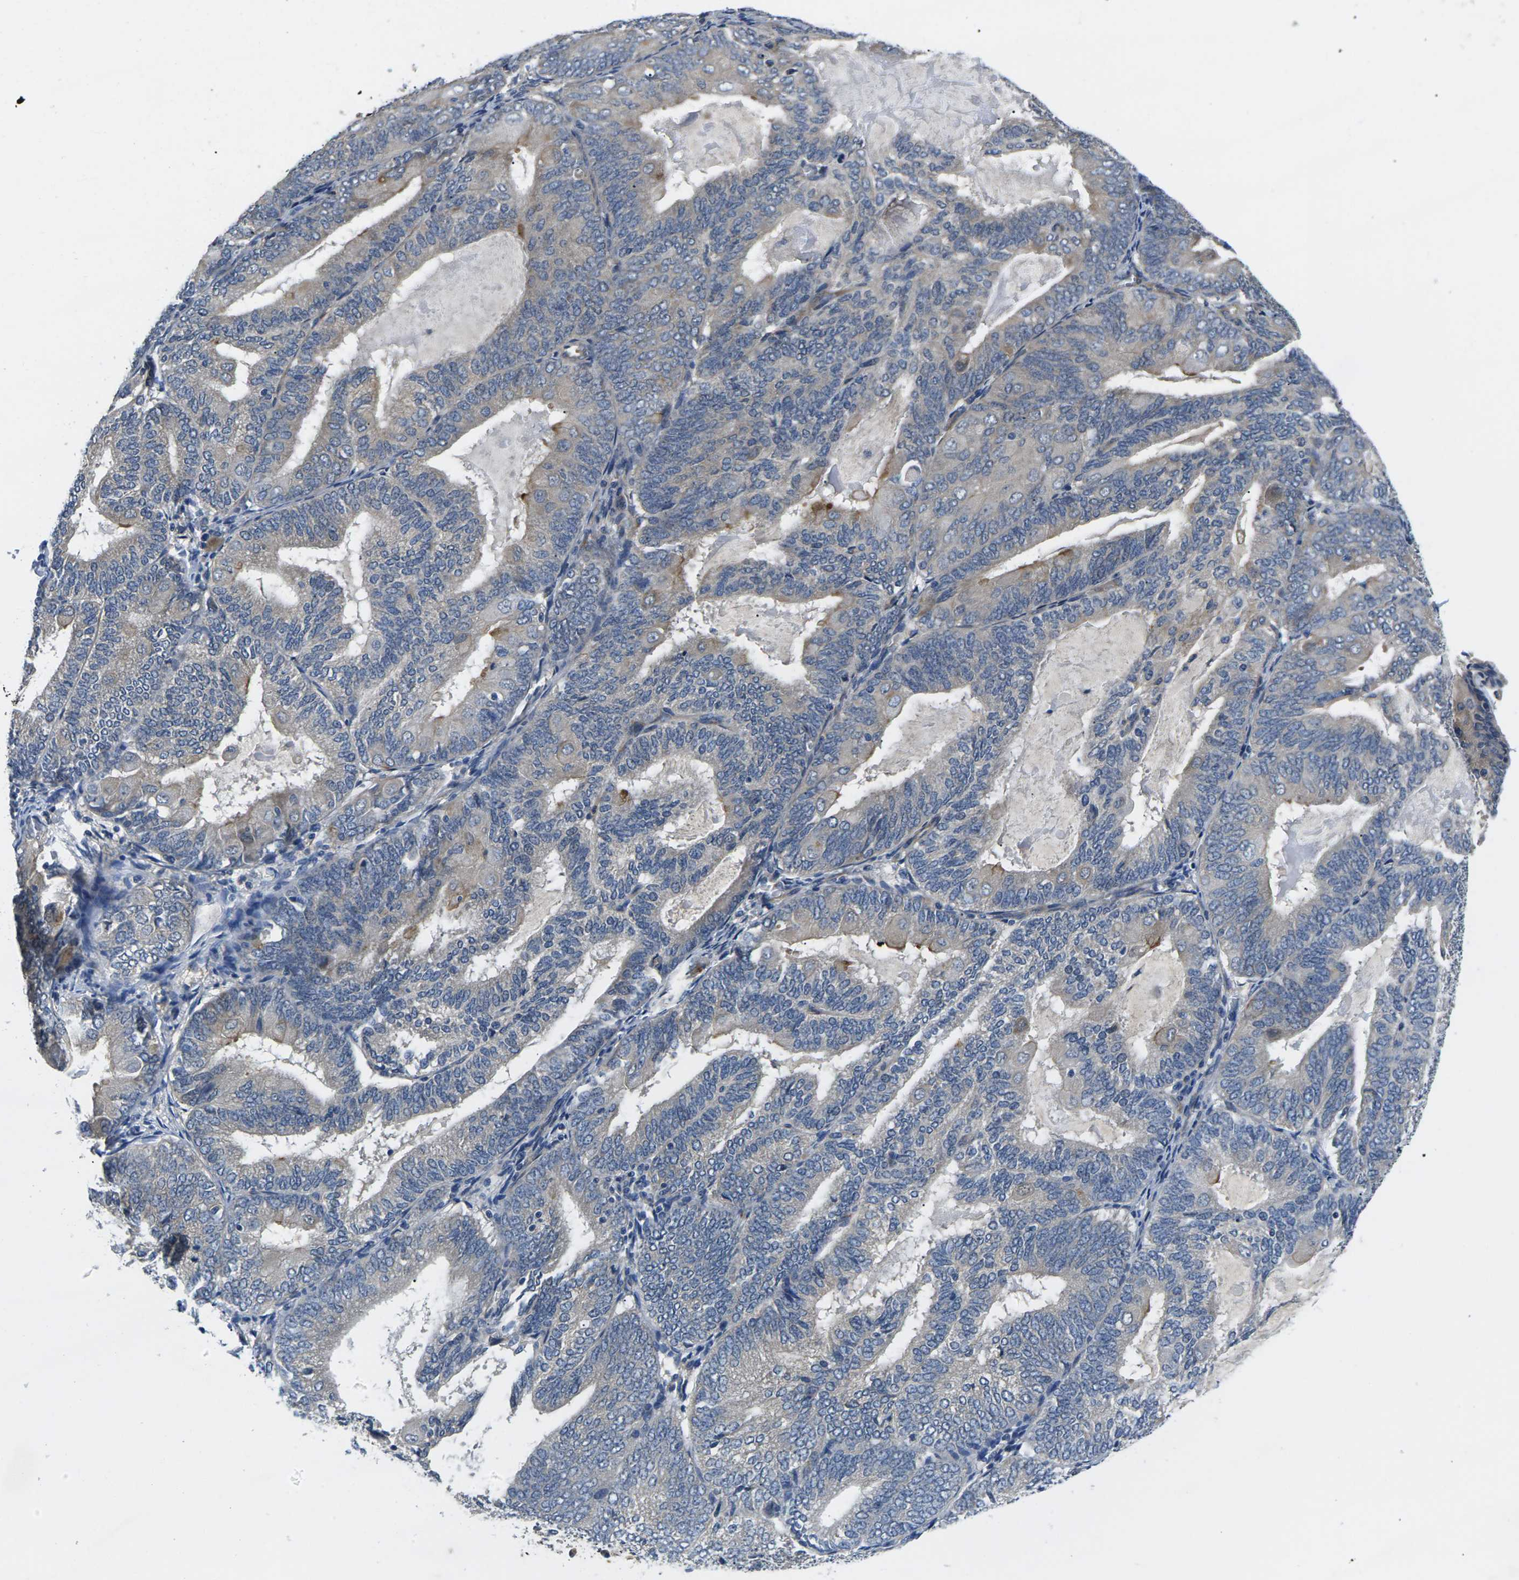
{"staining": {"intensity": "weak", "quantity": "<25%", "location": "cytoplasmic/membranous"}, "tissue": "endometrial cancer", "cell_type": "Tumor cells", "image_type": "cancer", "snomed": [{"axis": "morphology", "description": "Adenocarcinoma, NOS"}, {"axis": "topography", "description": "Endometrium"}], "caption": "Tumor cells are negative for brown protein staining in endometrial cancer (adenocarcinoma). The staining is performed using DAB brown chromogen with nuclei counter-stained in using hematoxylin.", "gene": "PLCE1", "patient": {"sex": "female", "age": 81}}